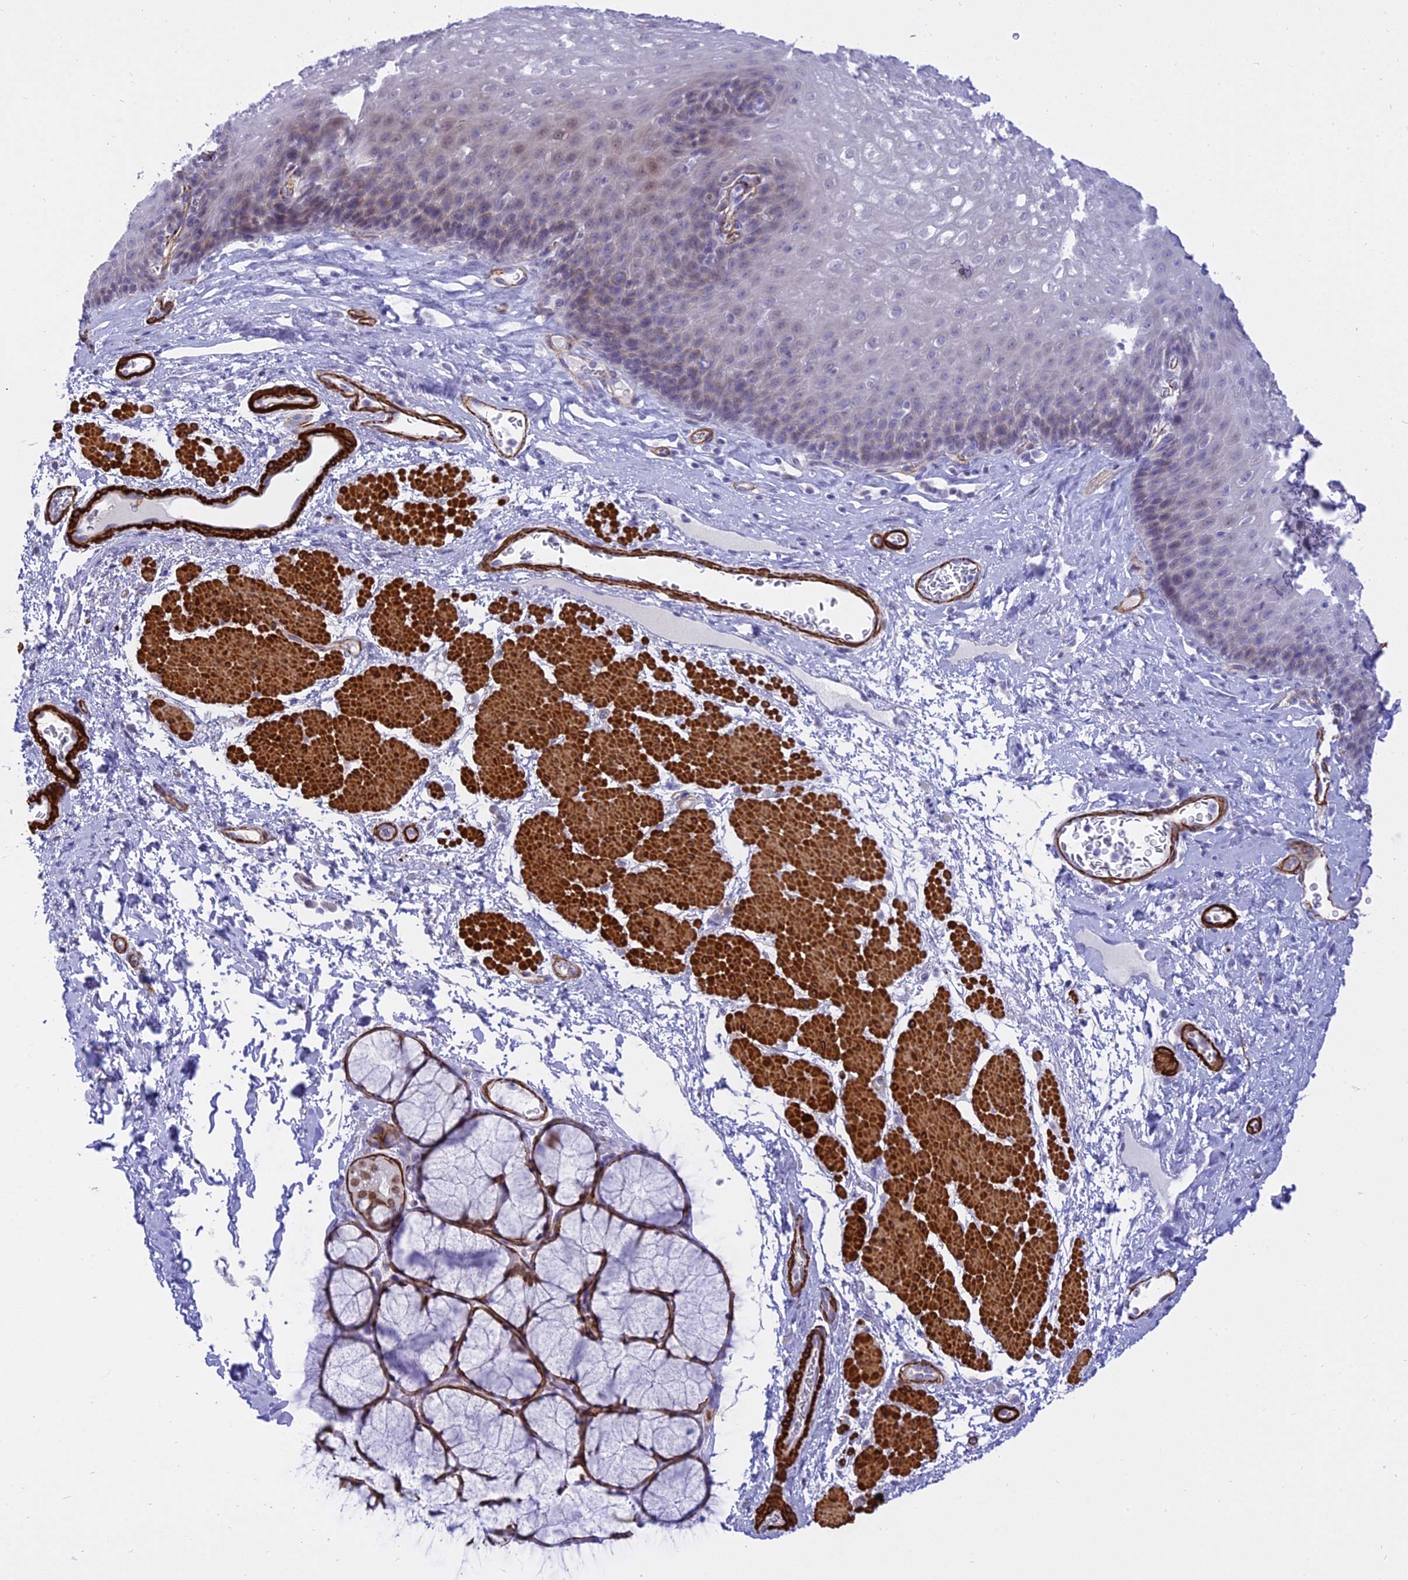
{"staining": {"intensity": "negative", "quantity": "none", "location": "none"}, "tissue": "esophagus", "cell_type": "Squamous epithelial cells", "image_type": "normal", "snomed": [{"axis": "morphology", "description": "Normal tissue, NOS"}, {"axis": "topography", "description": "Esophagus"}], "caption": "Squamous epithelial cells are negative for protein expression in unremarkable human esophagus. Brightfield microscopy of immunohistochemistry stained with DAB (brown) and hematoxylin (blue), captured at high magnification.", "gene": "CENPV", "patient": {"sex": "female", "age": 66}}